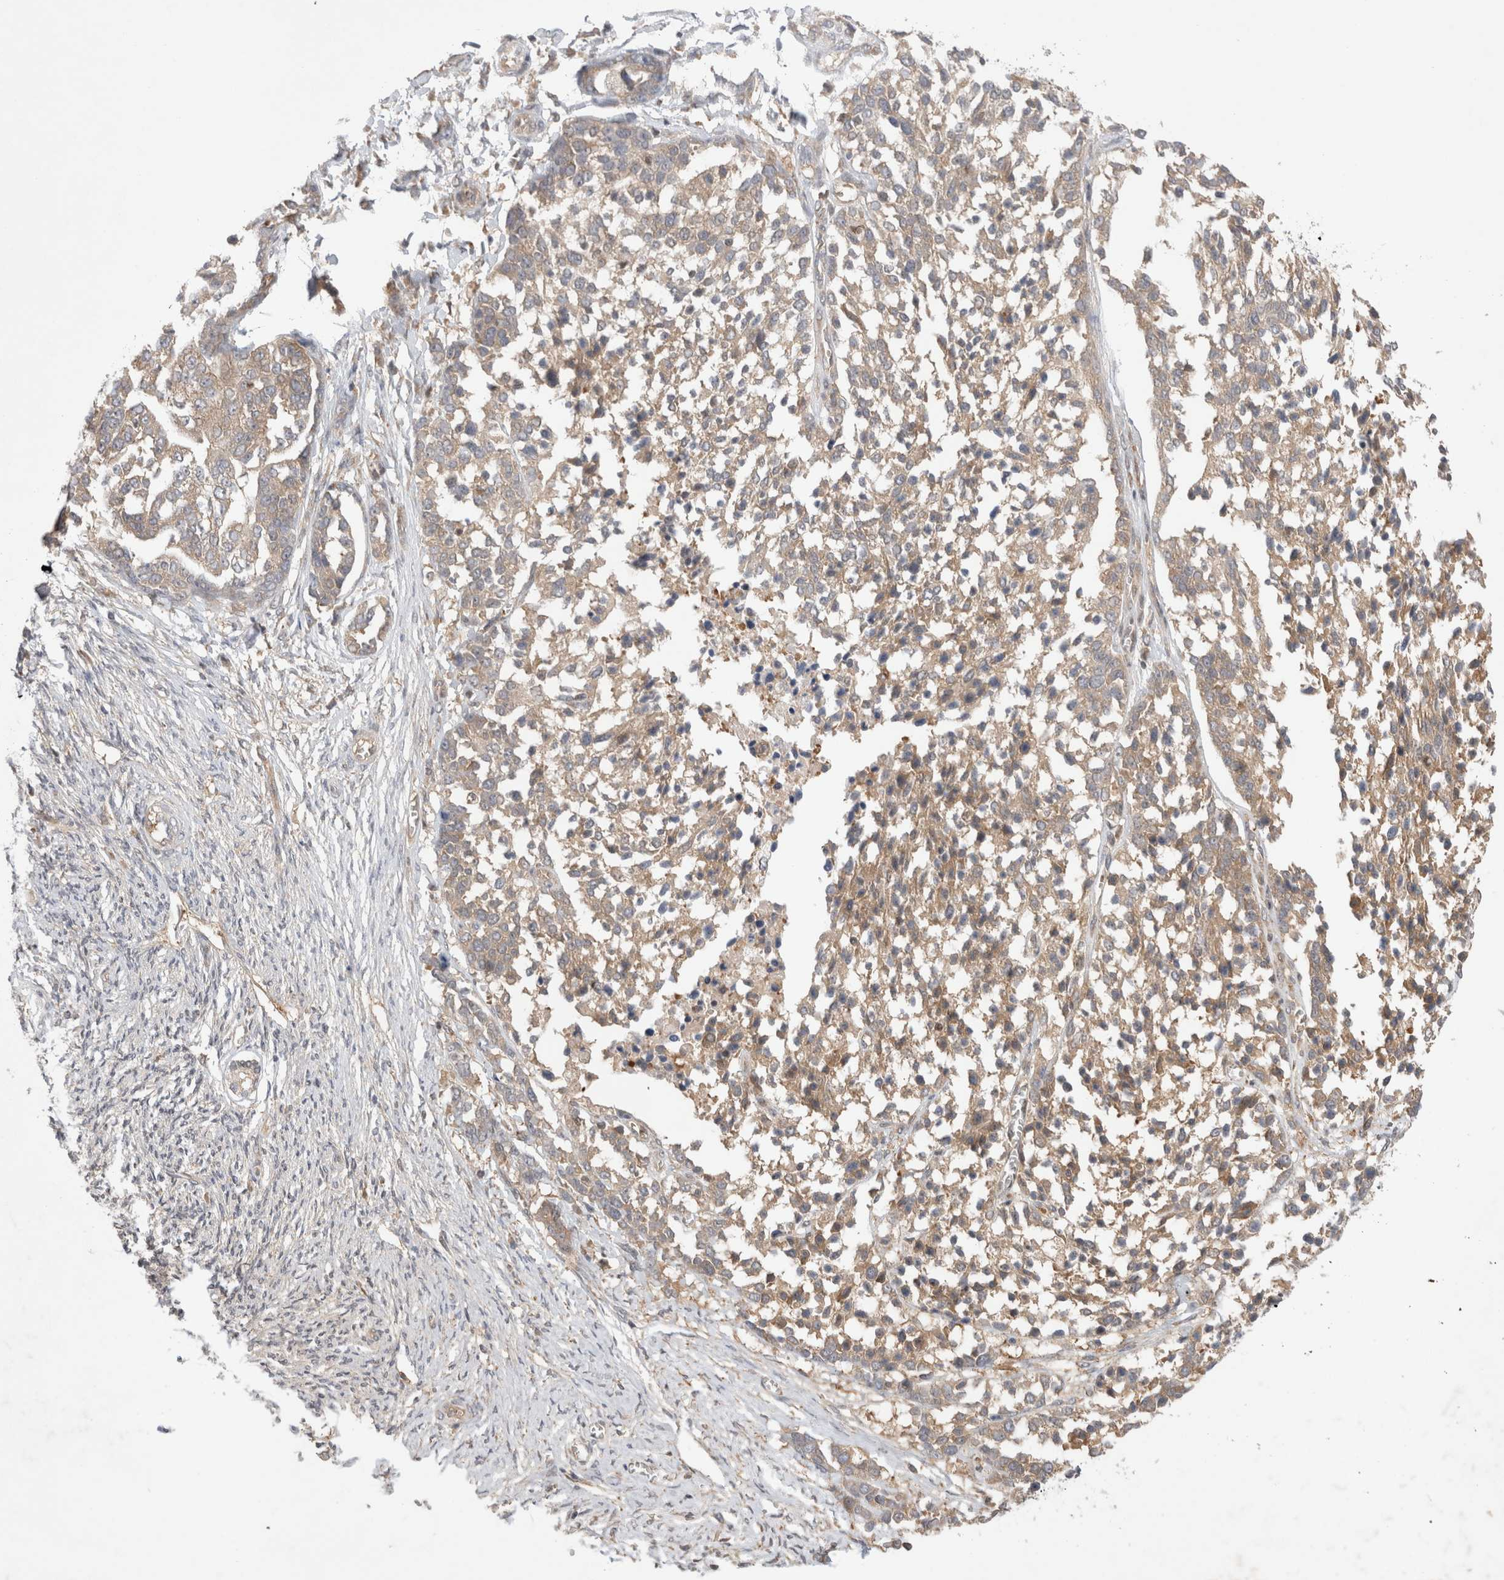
{"staining": {"intensity": "weak", "quantity": ">75%", "location": "cytoplasmic/membranous"}, "tissue": "ovarian cancer", "cell_type": "Tumor cells", "image_type": "cancer", "snomed": [{"axis": "morphology", "description": "Cystadenocarcinoma, serous, NOS"}, {"axis": "topography", "description": "Ovary"}], "caption": "Human serous cystadenocarcinoma (ovarian) stained with a protein marker reveals weak staining in tumor cells.", "gene": "EIF3E", "patient": {"sex": "female", "age": 44}}